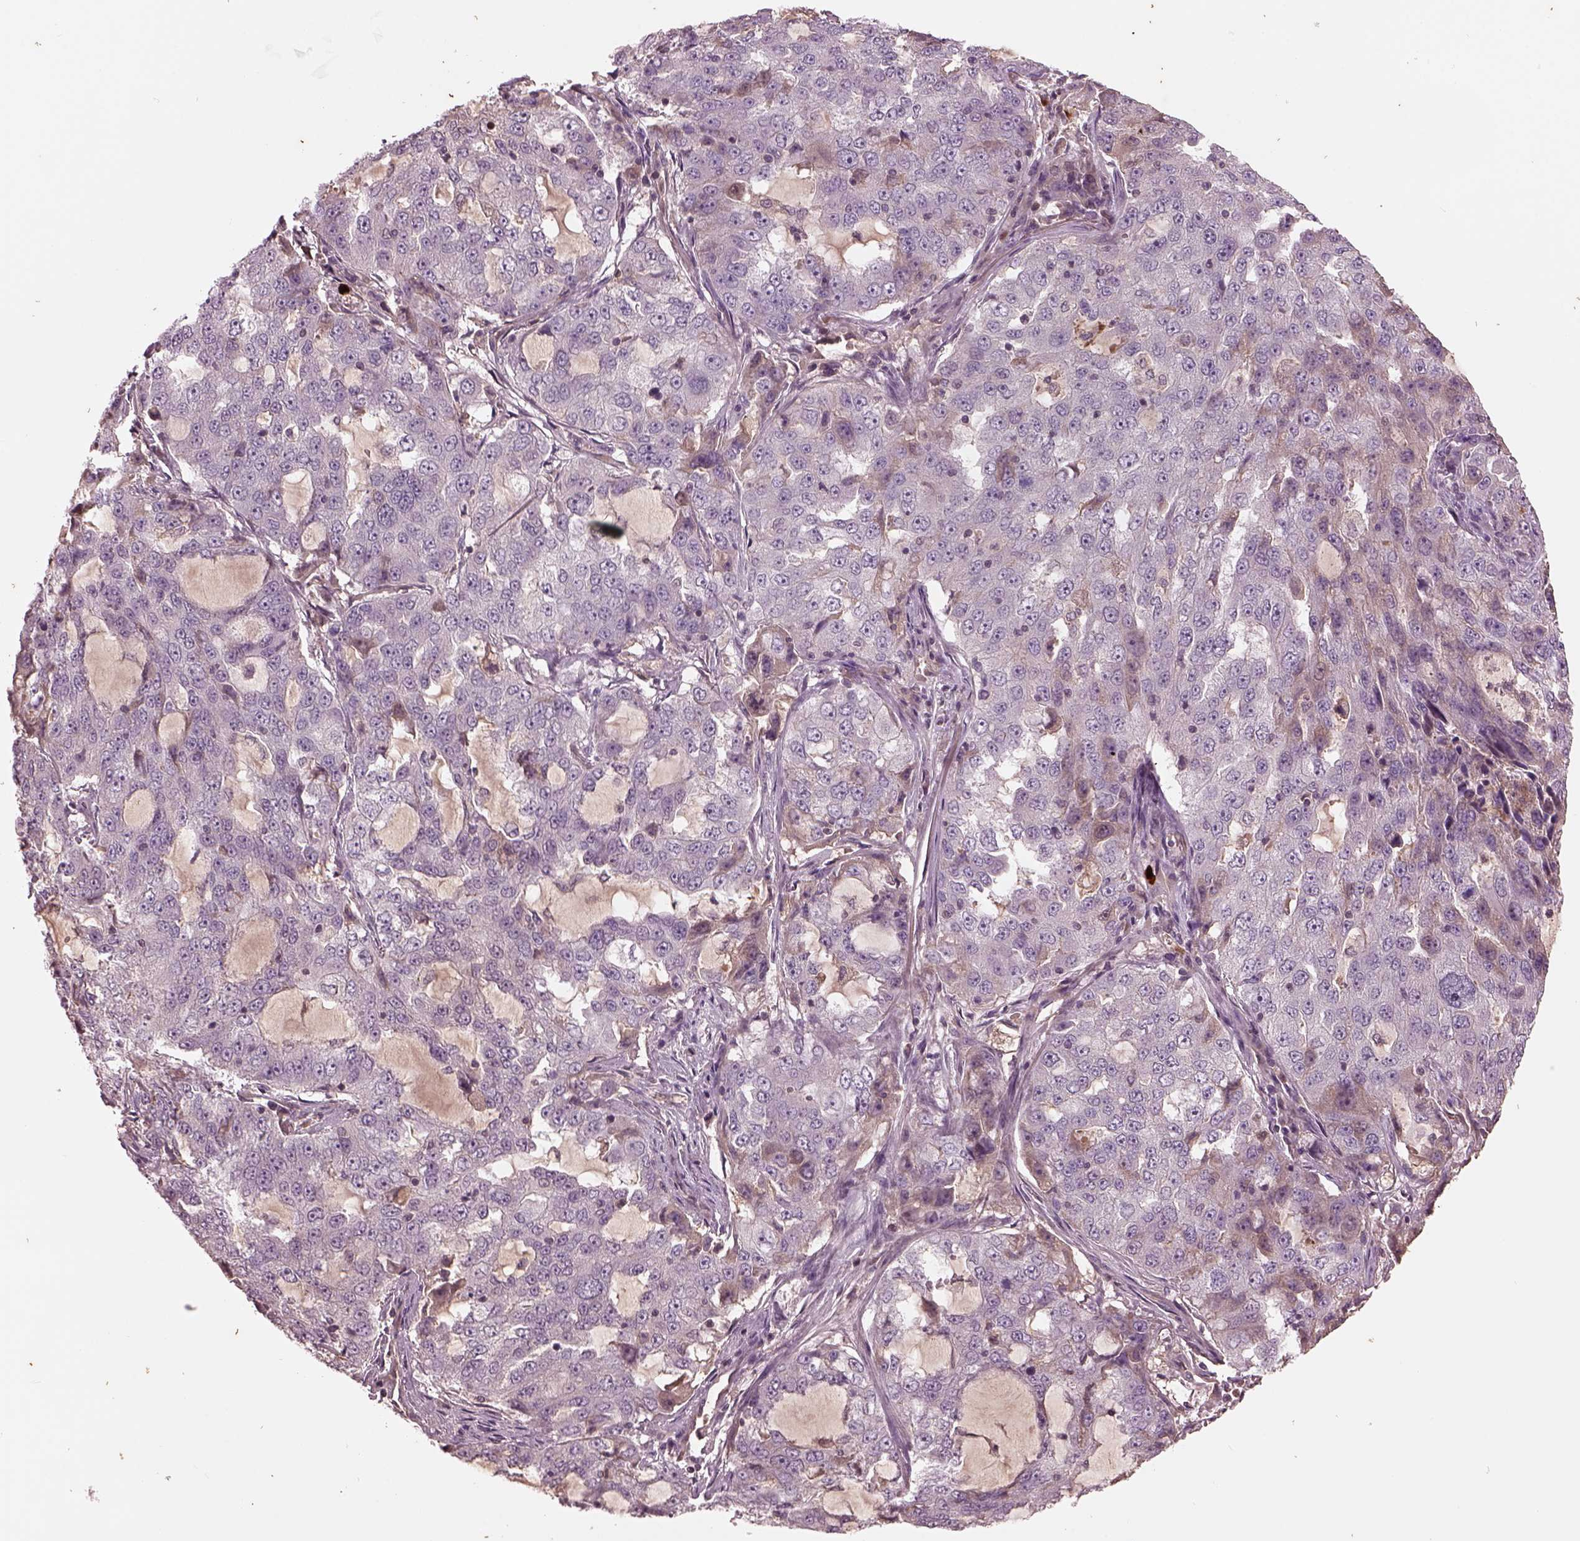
{"staining": {"intensity": "negative", "quantity": "none", "location": "none"}, "tissue": "lung cancer", "cell_type": "Tumor cells", "image_type": "cancer", "snomed": [{"axis": "morphology", "description": "Adenocarcinoma, NOS"}, {"axis": "topography", "description": "Lung"}], "caption": "Image shows no significant protein staining in tumor cells of lung adenocarcinoma. (Stains: DAB (3,3'-diaminobenzidine) IHC with hematoxylin counter stain, Microscopy: brightfield microscopy at high magnification).", "gene": "PTX4", "patient": {"sex": "female", "age": 61}}